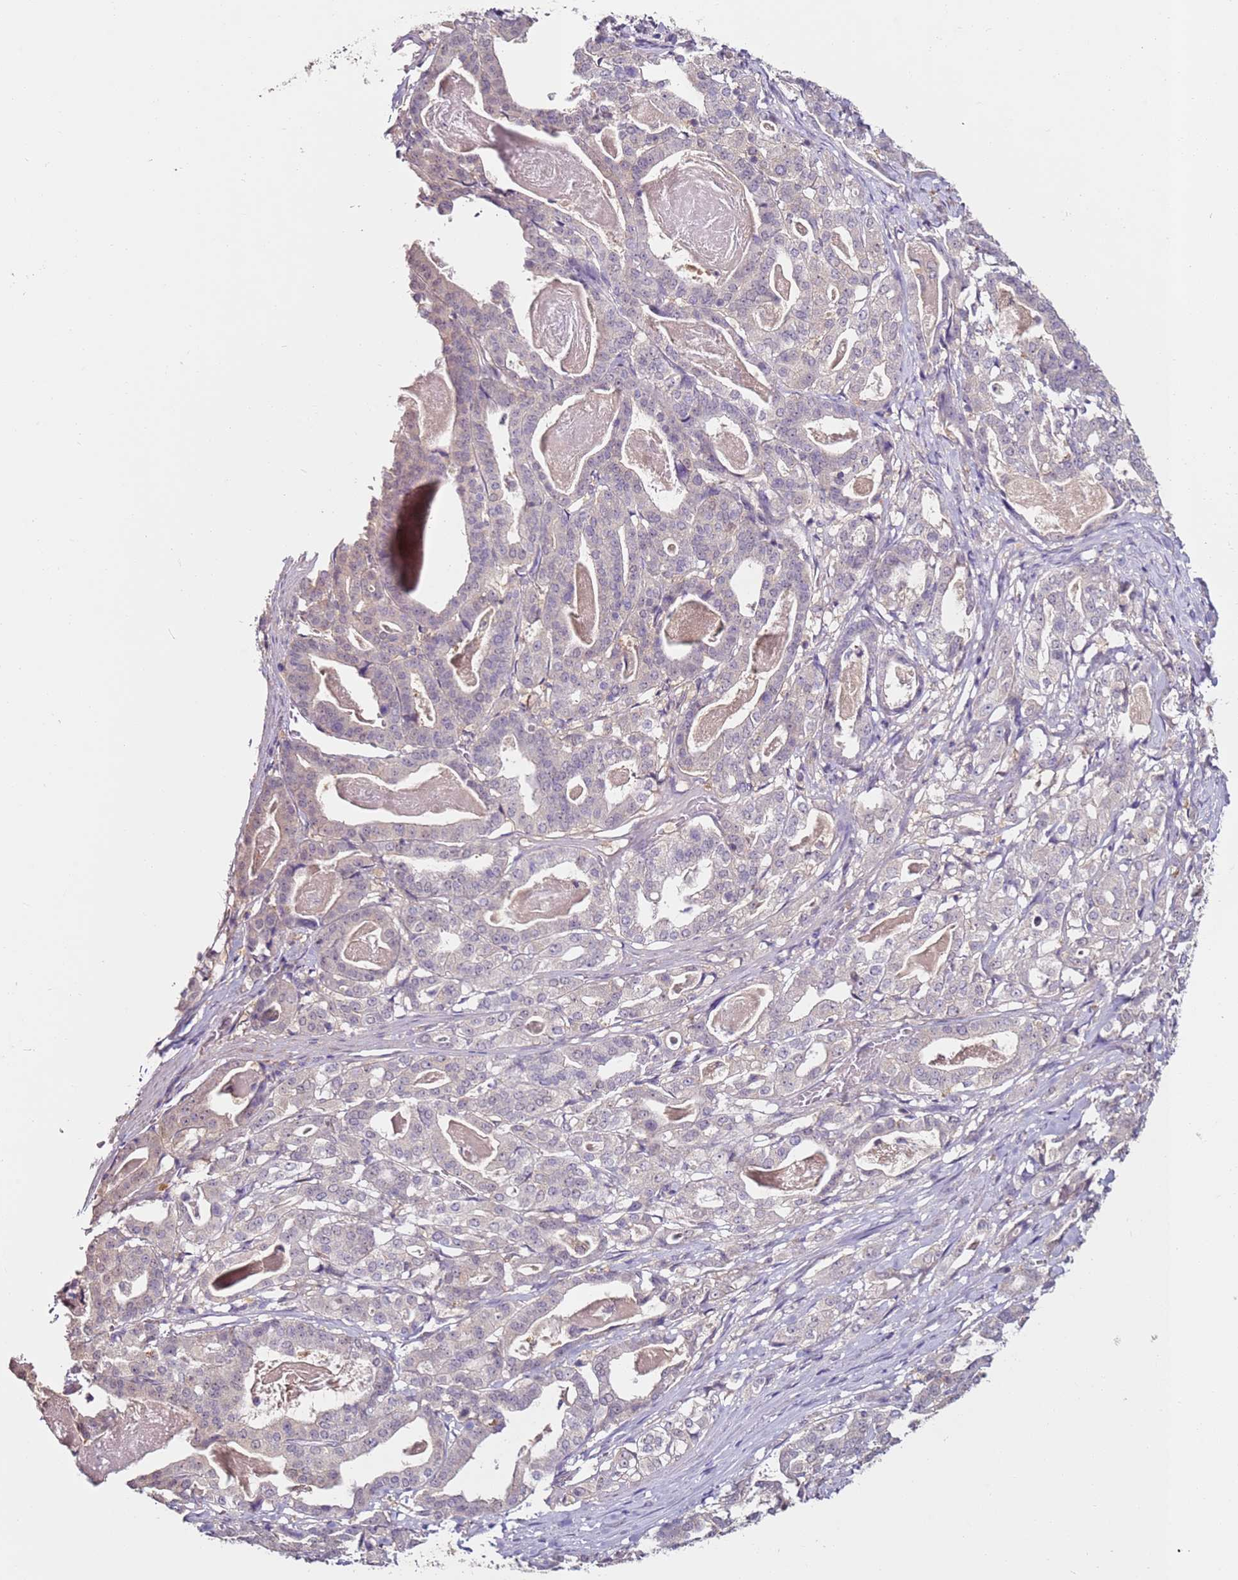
{"staining": {"intensity": "negative", "quantity": "none", "location": "none"}, "tissue": "stomach cancer", "cell_type": "Tumor cells", "image_type": "cancer", "snomed": [{"axis": "morphology", "description": "Adenocarcinoma, NOS"}, {"axis": "topography", "description": "Stomach"}], "caption": "Immunohistochemical staining of human stomach cancer displays no significant expression in tumor cells. The staining is performed using DAB brown chromogen with nuclei counter-stained in using hematoxylin.", "gene": "MDH1", "patient": {"sex": "male", "age": 48}}